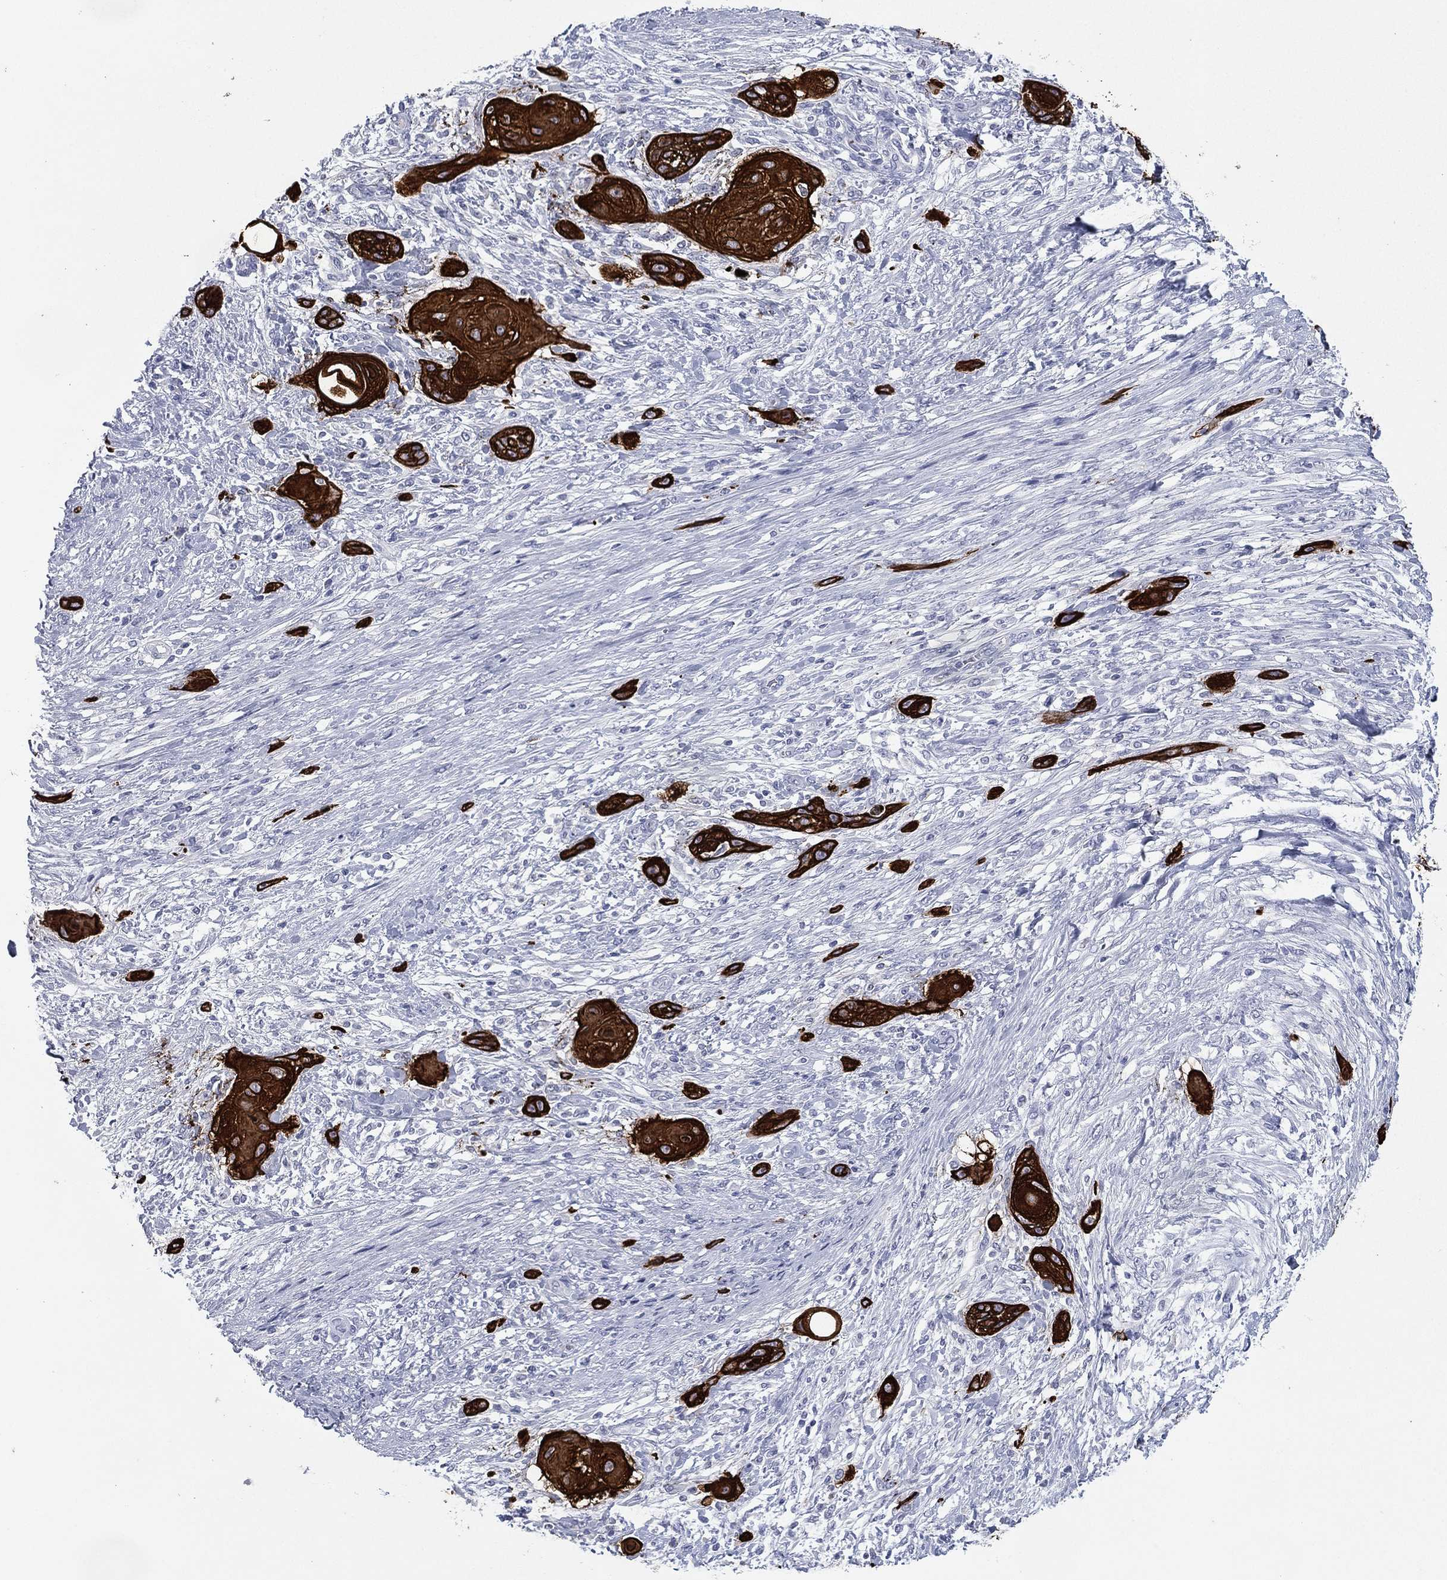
{"staining": {"intensity": "strong", "quantity": ">75%", "location": "cytoplasmic/membranous"}, "tissue": "skin cancer", "cell_type": "Tumor cells", "image_type": "cancer", "snomed": [{"axis": "morphology", "description": "Squamous cell carcinoma, NOS"}, {"axis": "topography", "description": "Skin"}], "caption": "Immunohistochemical staining of skin squamous cell carcinoma demonstrates high levels of strong cytoplasmic/membranous protein staining in approximately >75% of tumor cells.", "gene": "KRT7", "patient": {"sex": "male", "age": 62}}